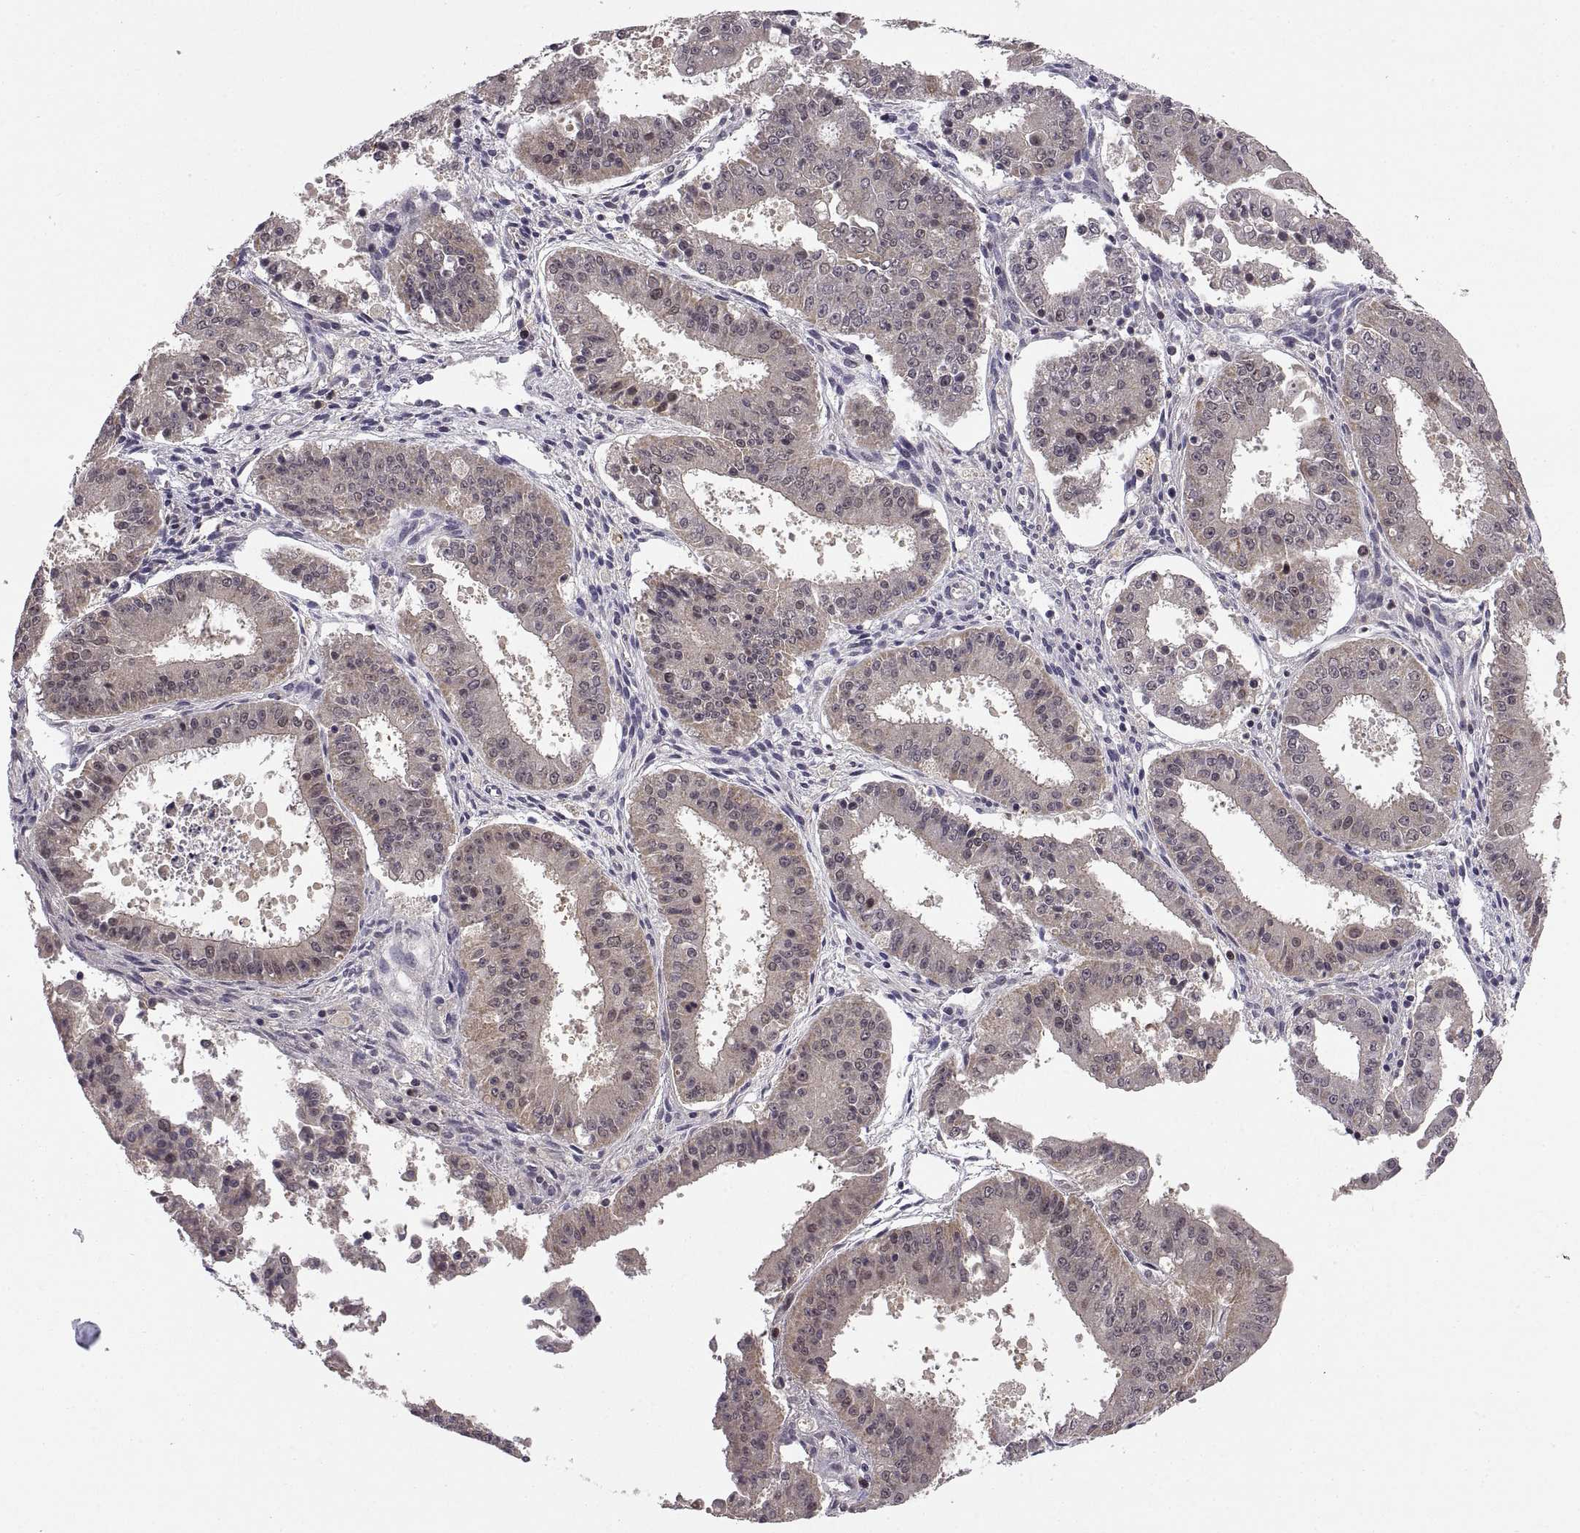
{"staining": {"intensity": "negative", "quantity": "none", "location": "none"}, "tissue": "ovarian cancer", "cell_type": "Tumor cells", "image_type": "cancer", "snomed": [{"axis": "morphology", "description": "Carcinoma, endometroid"}, {"axis": "topography", "description": "Ovary"}], "caption": "Immunohistochemical staining of endometroid carcinoma (ovarian) demonstrates no significant positivity in tumor cells. (DAB immunohistochemistry (IHC) visualized using brightfield microscopy, high magnification).", "gene": "CHFR", "patient": {"sex": "female", "age": 42}}